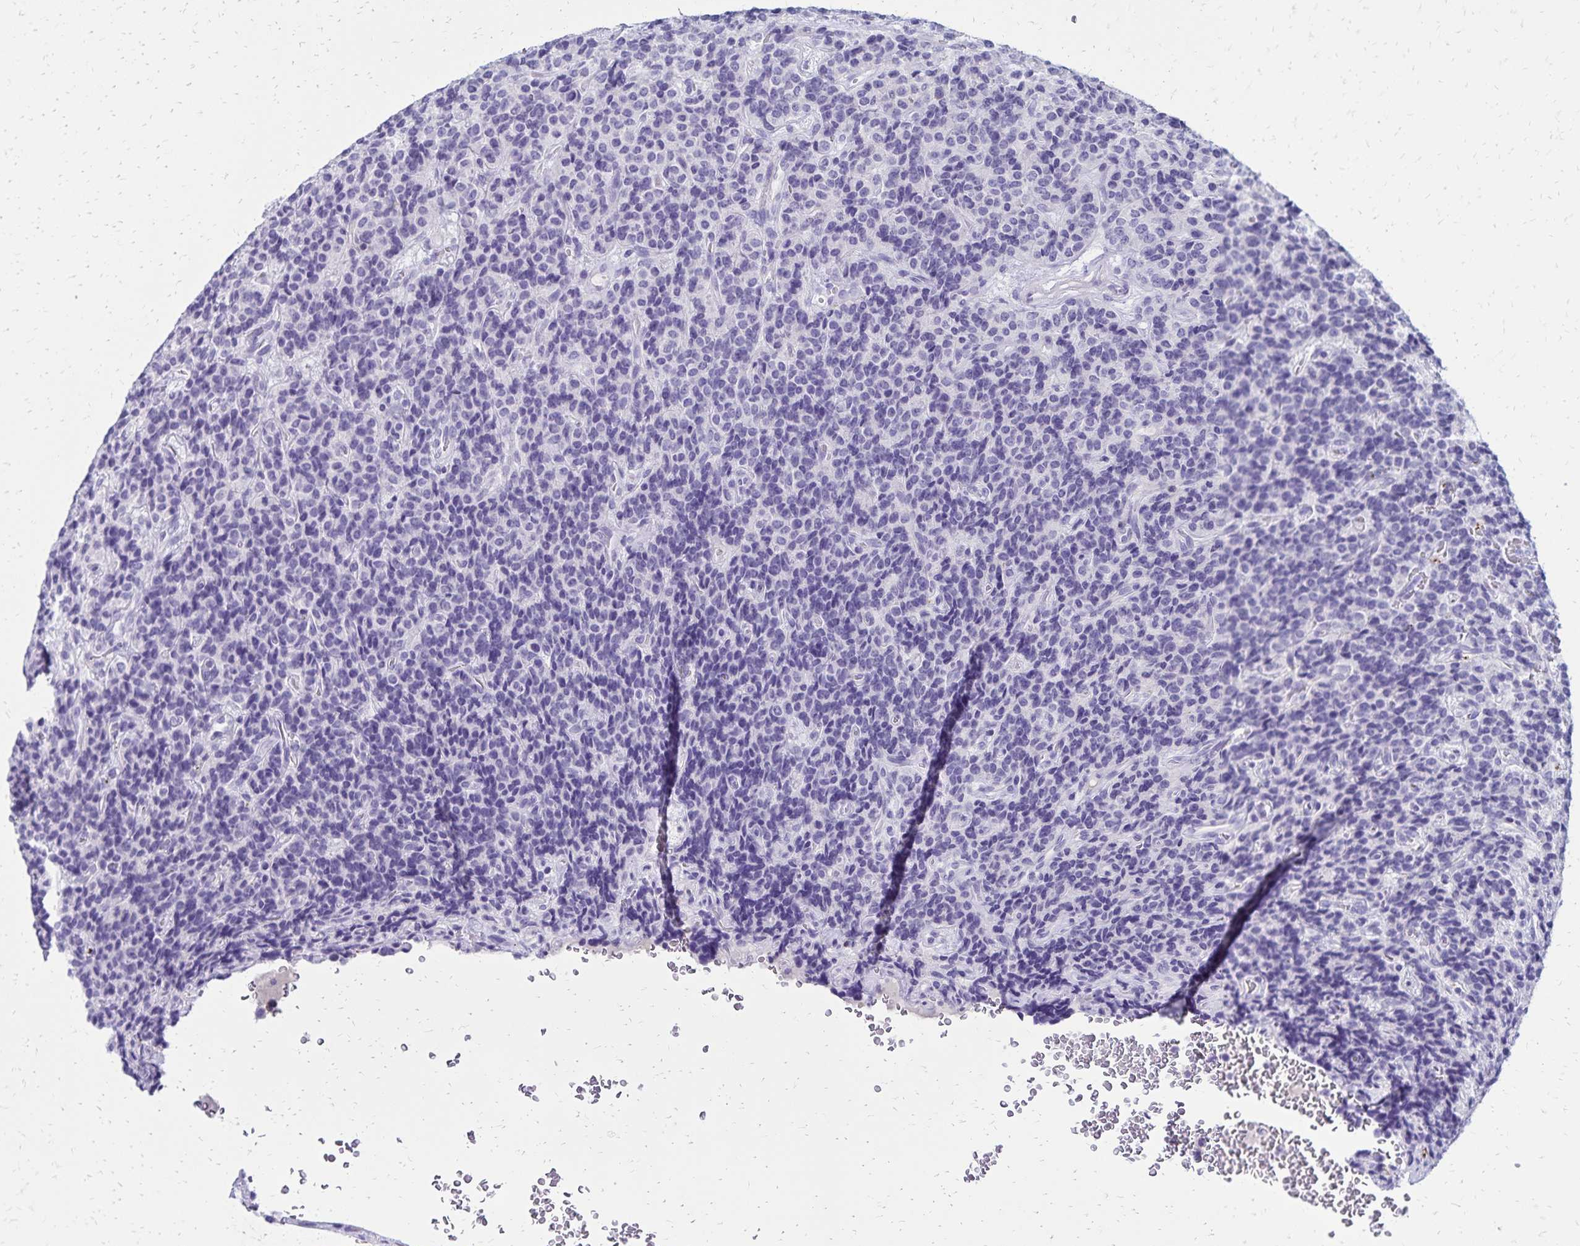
{"staining": {"intensity": "negative", "quantity": "none", "location": "none"}, "tissue": "carcinoid", "cell_type": "Tumor cells", "image_type": "cancer", "snomed": [{"axis": "morphology", "description": "Carcinoid, malignant, NOS"}, {"axis": "topography", "description": "Pancreas"}], "caption": "This is an immunohistochemistry (IHC) photomicrograph of human carcinoid. There is no positivity in tumor cells.", "gene": "CD27", "patient": {"sex": "male", "age": 36}}